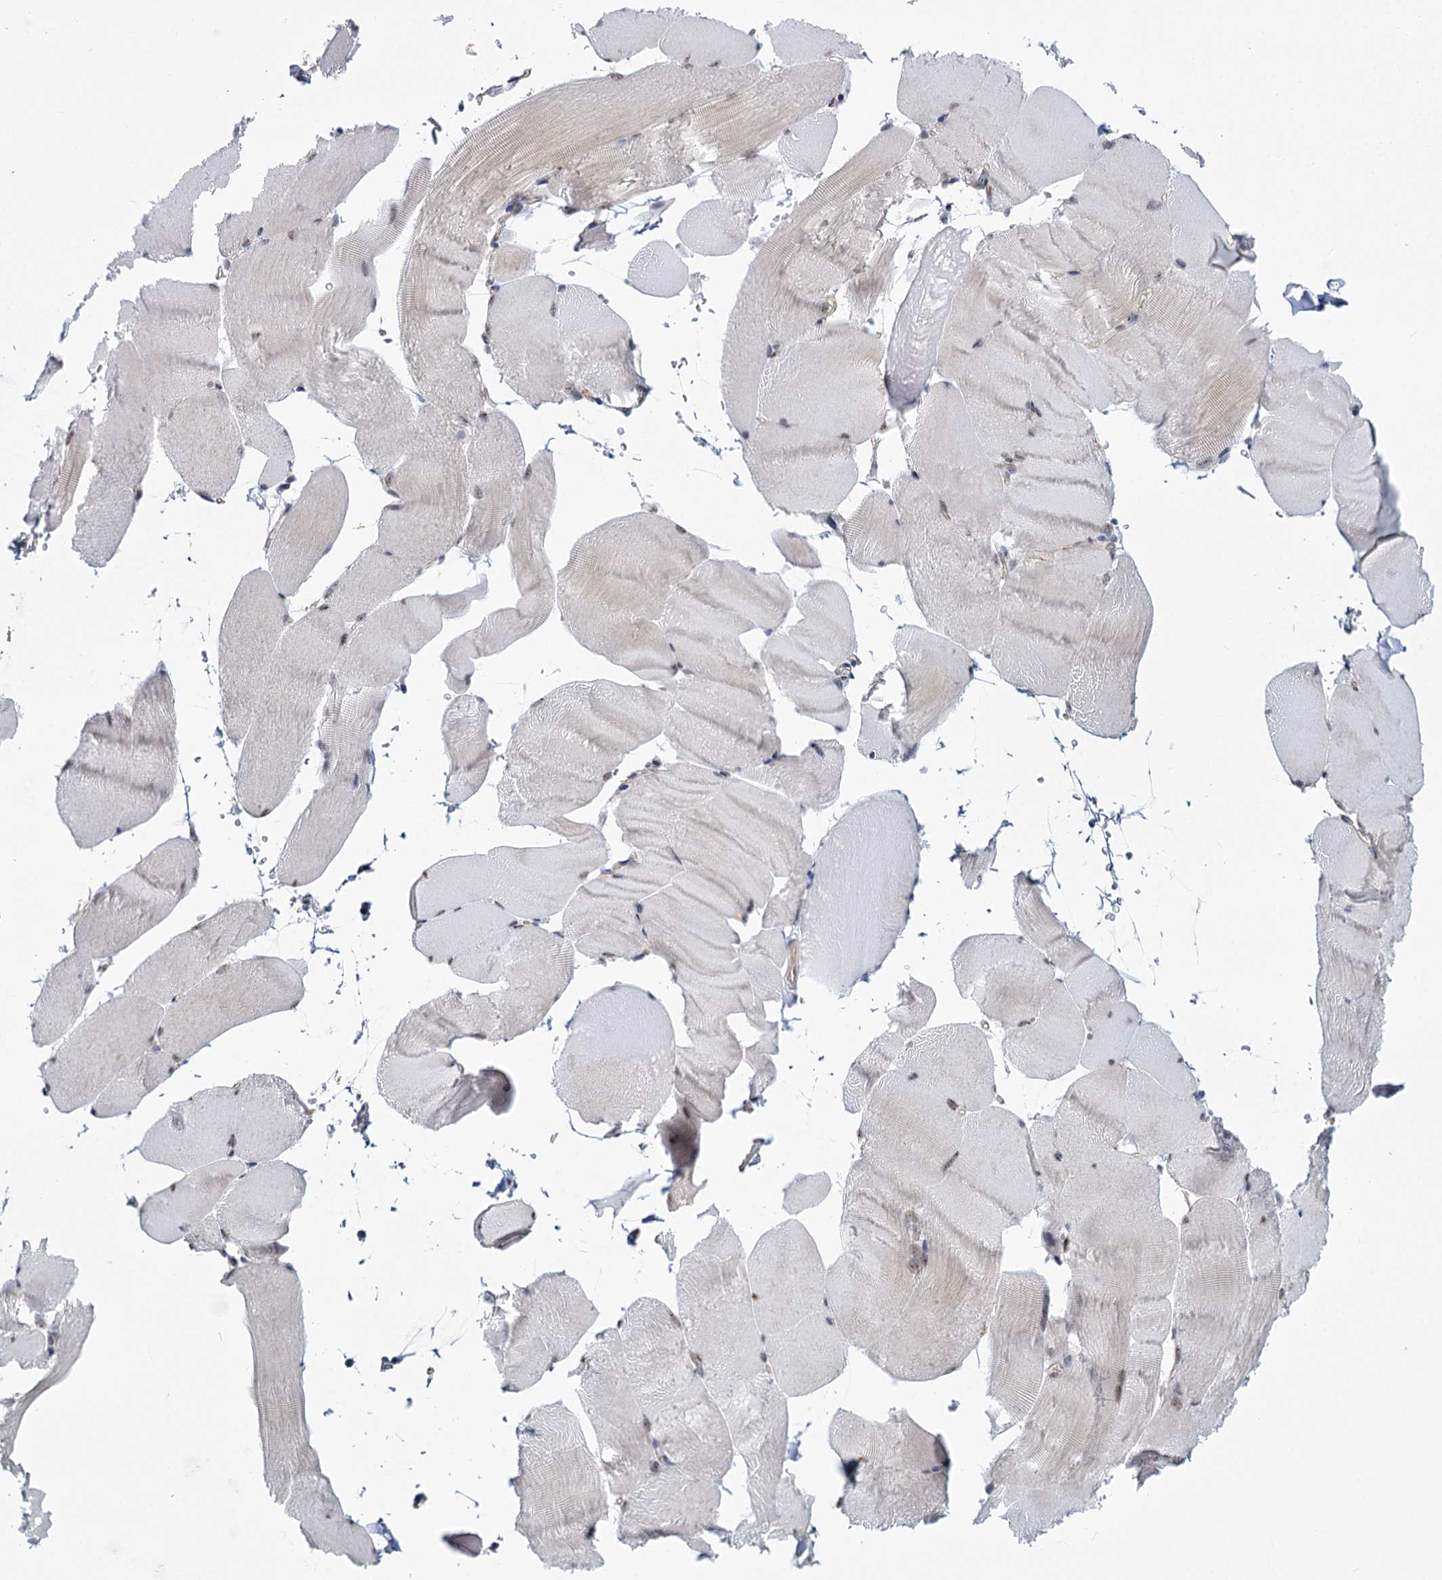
{"staining": {"intensity": "negative", "quantity": "none", "location": "none"}, "tissue": "skeletal muscle", "cell_type": "Myocytes", "image_type": "normal", "snomed": [{"axis": "morphology", "description": "Normal tissue, NOS"}, {"axis": "topography", "description": "Skeletal muscle"}, {"axis": "topography", "description": "Parathyroid gland"}], "caption": "Immunohistochemistry (IHC) of benign human skeletal muscle displays no staining in myocytes. (DAB immunohistochemistry visualized using brightfield microscopy, high magnification).", "gene": "MBLAC2", "patient": {"sex": "female", "age": 37}}